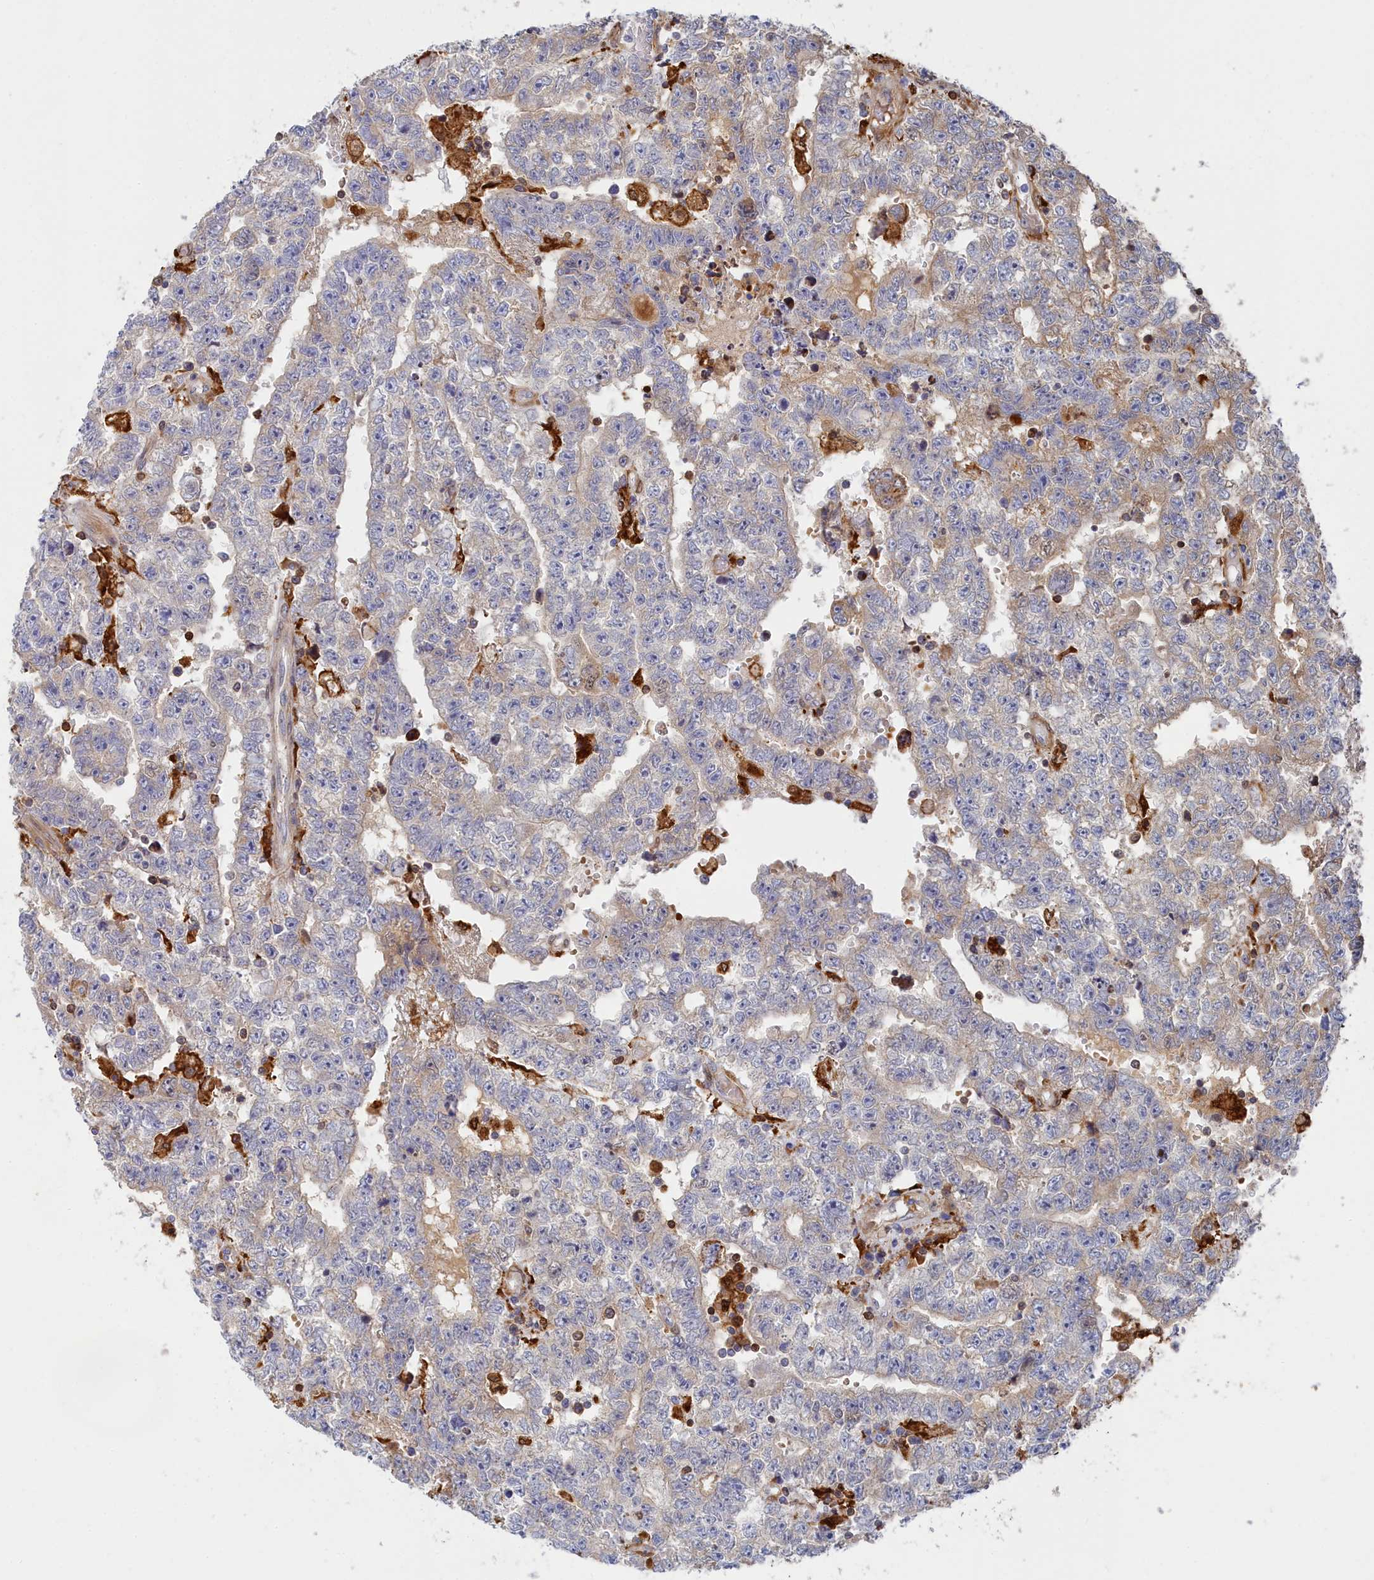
{"staining": {"intensity": "negative", "quantity": "none", "location": "none"}, "tissue": "testis cancer", "cell_type": "Tumor cells", "image_type": "cancer", "snomed": [{"axis": "morphology", "description": "Carcinoma, Embryonal, NOS"}, {"axis": "topography", "description": "Testis"}], "caption": "Immunohistochemistry (IHC) photomicrograph of neoplastic tissue: testis cancer stained with DAB (3,3'-diaminobenzidine) demonstrates no significant protein positivity in tumor cells. (DAB immunohistochemistry visualized using brightfield microscopy, high magnification).", "gene": "SPATA5L1", "patient": {"sex": "male", "age": 25}}